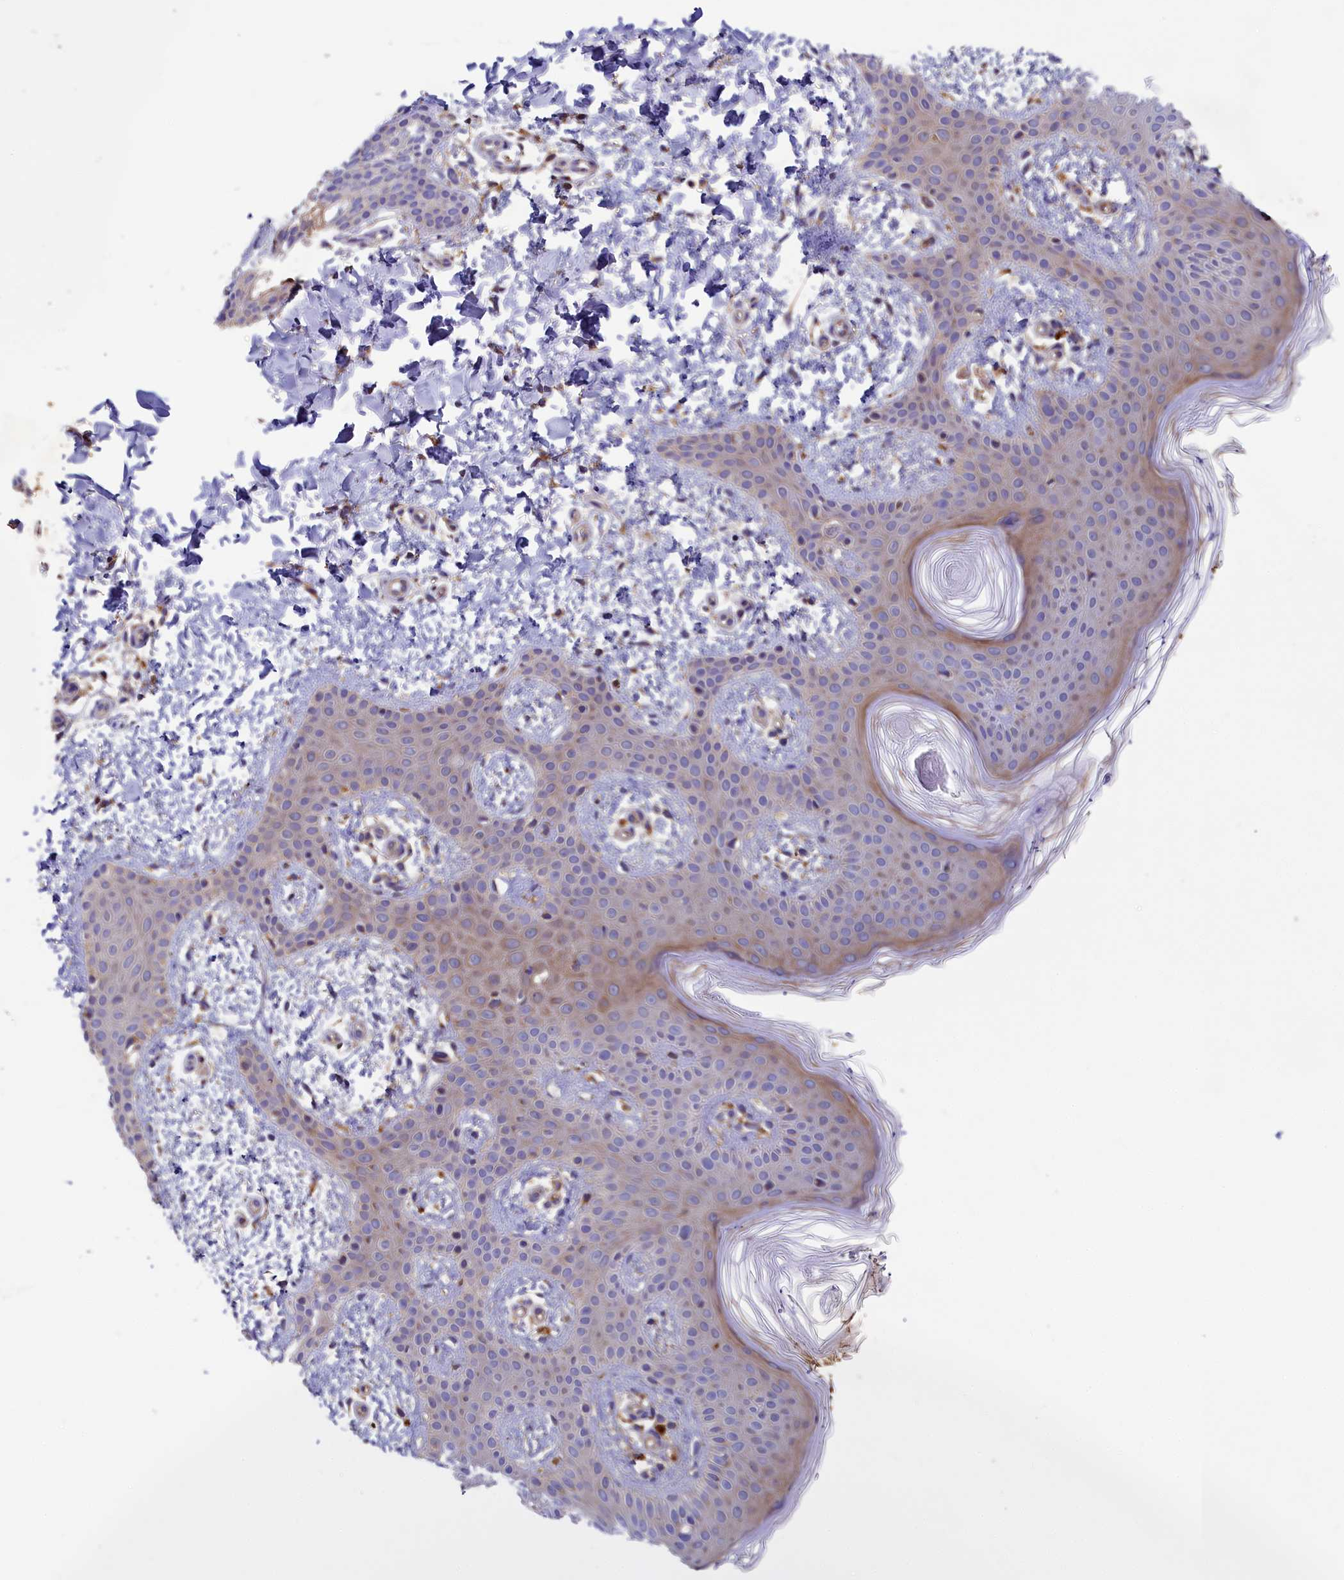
{"staining": {"intensity": "weak", "quantity": ">75%", "location": "cytoplasmic/membranous"}, "tissue": "skin", "cell_type": "Fibroblasts", "image_type": "normal", "snomed": [{"axis": "morphology", "description": "Normal tissue, NOS"}, {"axis": "topography", "description": "Skin"}], "caption": "IHC histopathology image of benign skin stained for a protein (brown), which exhibits low levels of weak cytoplasmic/membranous staining in approximately >75% of fibroblasts.", "gene": "SEC31B", "patient": {"sex": "male", "age": 36}}